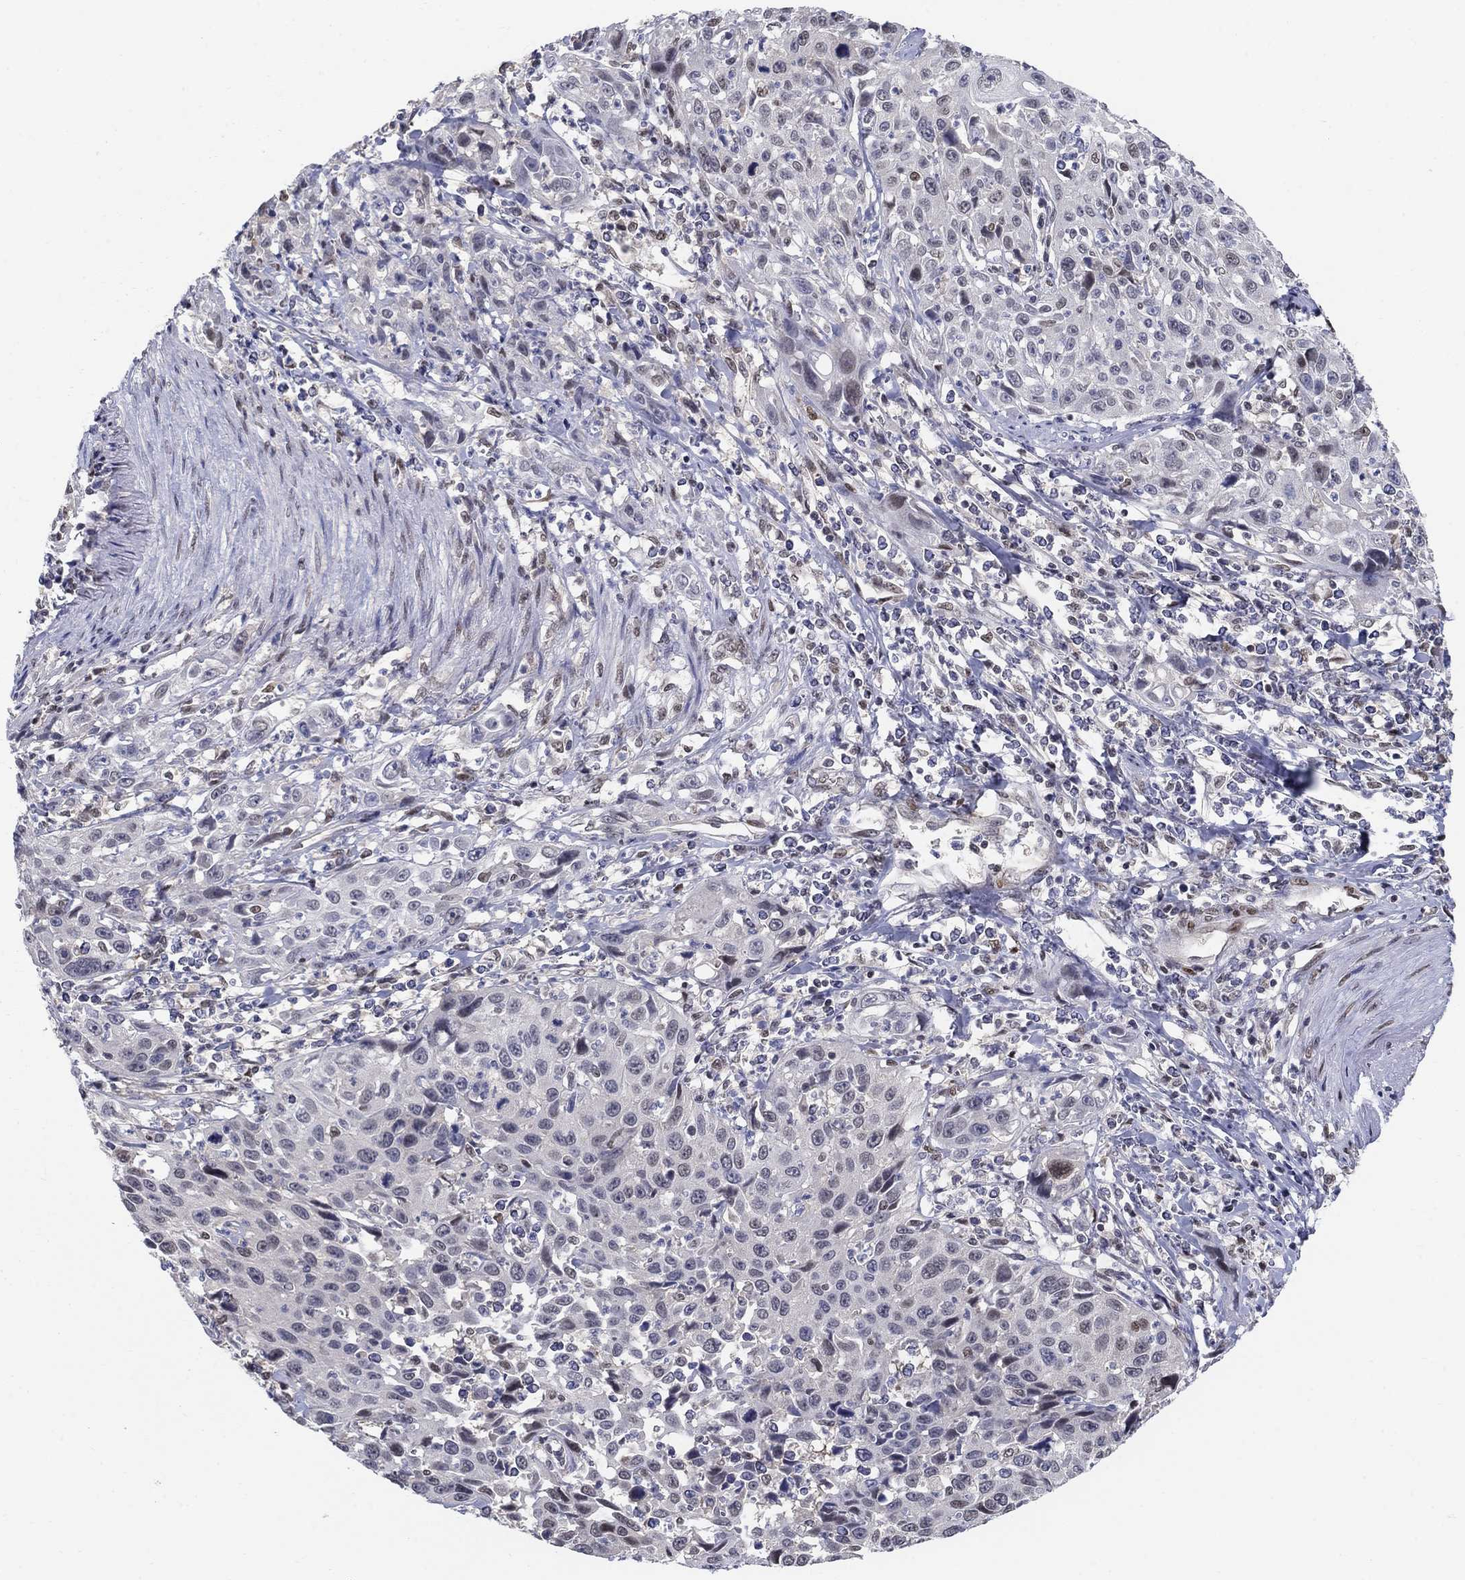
{"staining": {"intensity": "negative", "quantity": "none", "location": "none"}, "tissue": "cervical cancer", "cell_type": "Tumor cells", "image_type": "cancer", "snomed": [{"axis": "morphology", "description": "Squamous cell carcinoma, NOS"}, {"axis": "topography", "description": "Cervix"}], "caption": "Tumor cells are negative for protein expression in human cervical squamous cell carcinoma.", "gene": "CENPE", "patient": {"sex": "female", "age": 26}}